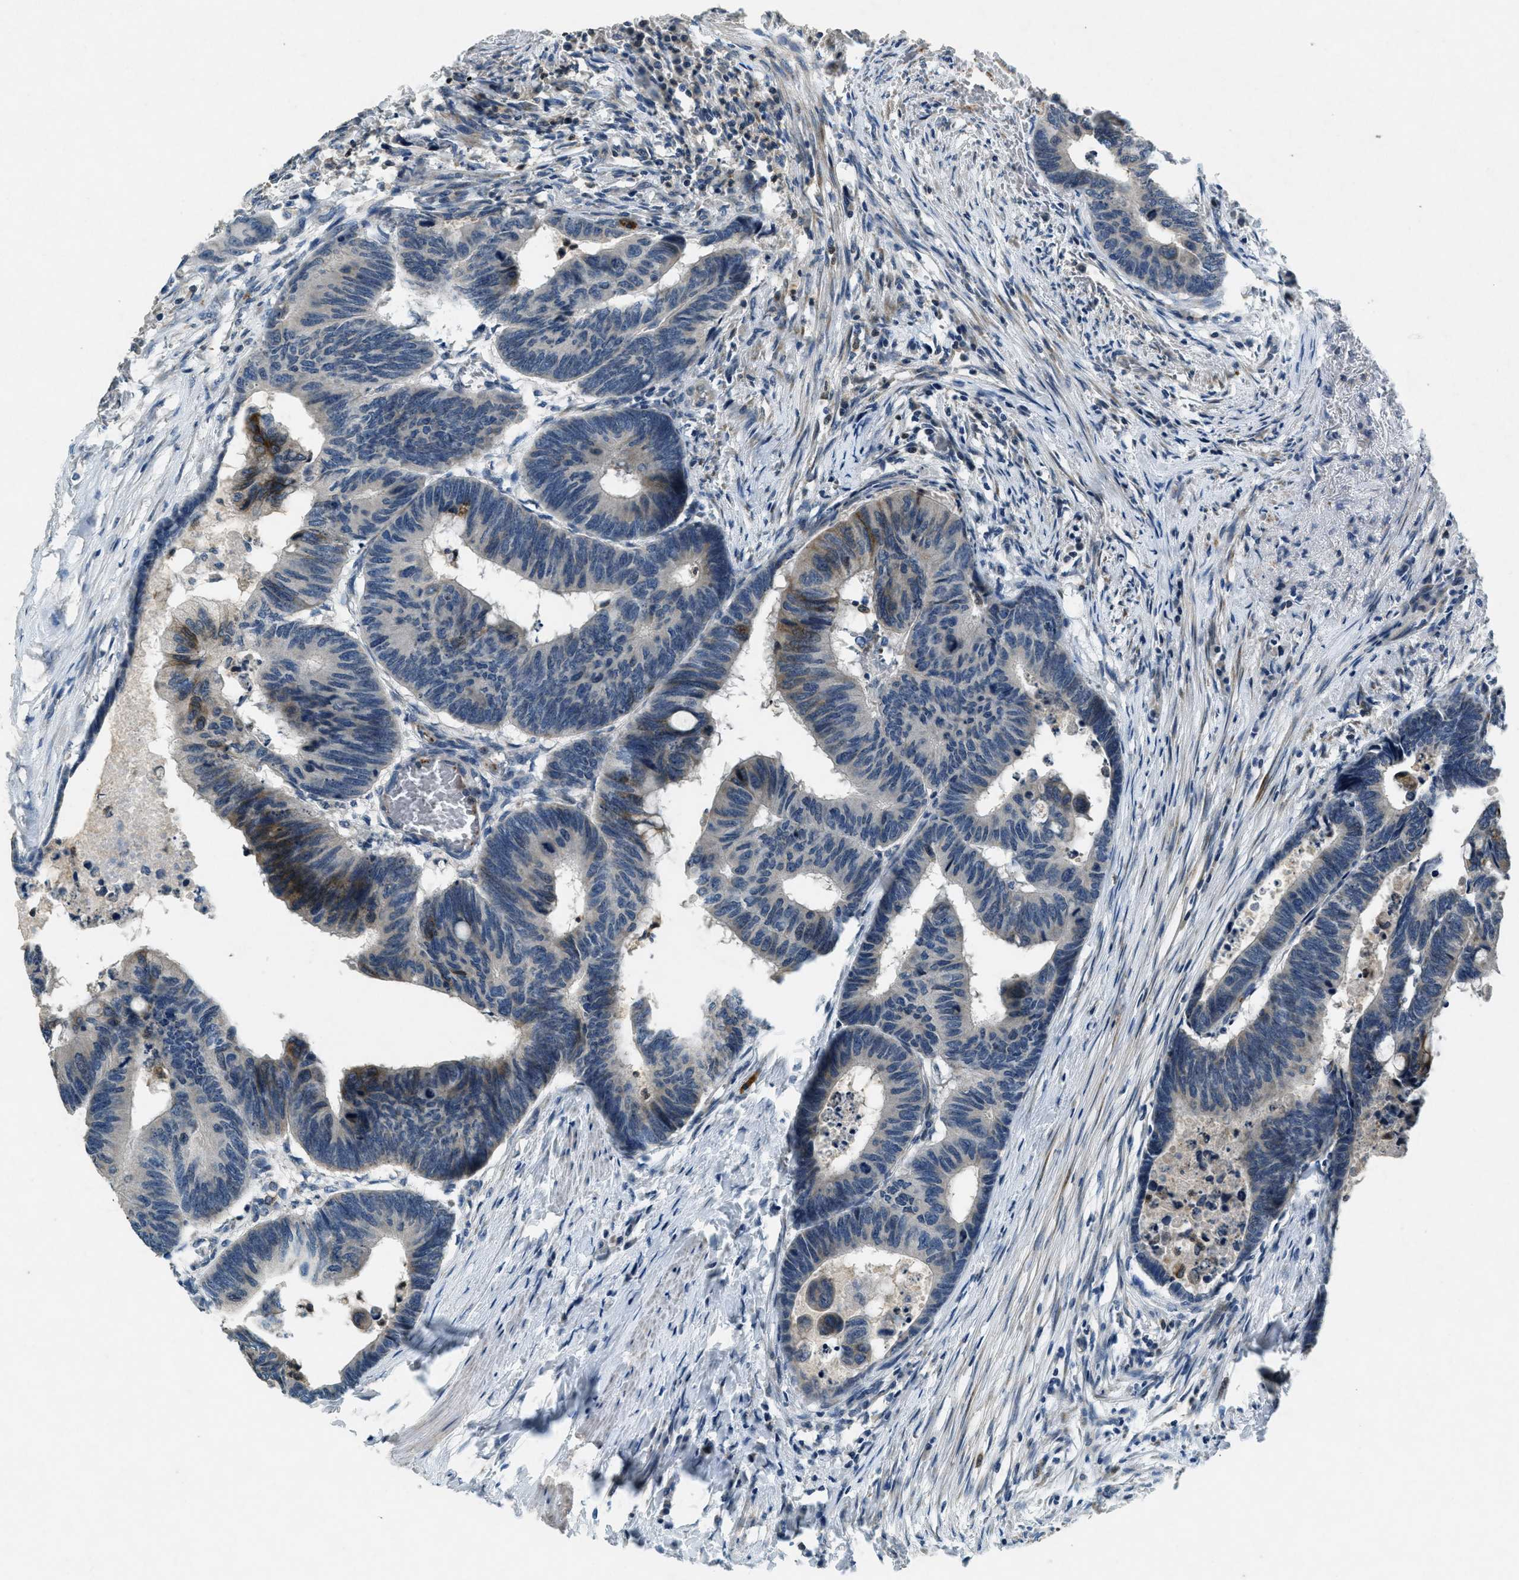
{"staining": {"intensity": "strong", "quantity": "<25%", "location": "cytoplasmic/membranous"}, "tissue": "colorectal cancer", "cell_type": "Tumor cells", "image_type": "cancer", "snomed": [{"axis": "morphology", "description": "Normal tissue, NOS"}, {"axis": "morphology", "description": "Adenocarcinoma, NOS"}, {"axis": "topography", "description": "Rectum"}, {"axis": "topography", "description": "Peripheral nerve tissue"}], "caption": "Protein staining of colorectal cancer (adenocarcinoma) tissue demonstrates strong cytoplasmic/membranous staining in approximately <25% of tumor cells.", "gene": "RAB3D", "patient": {"sex": "male", "age": 92}}